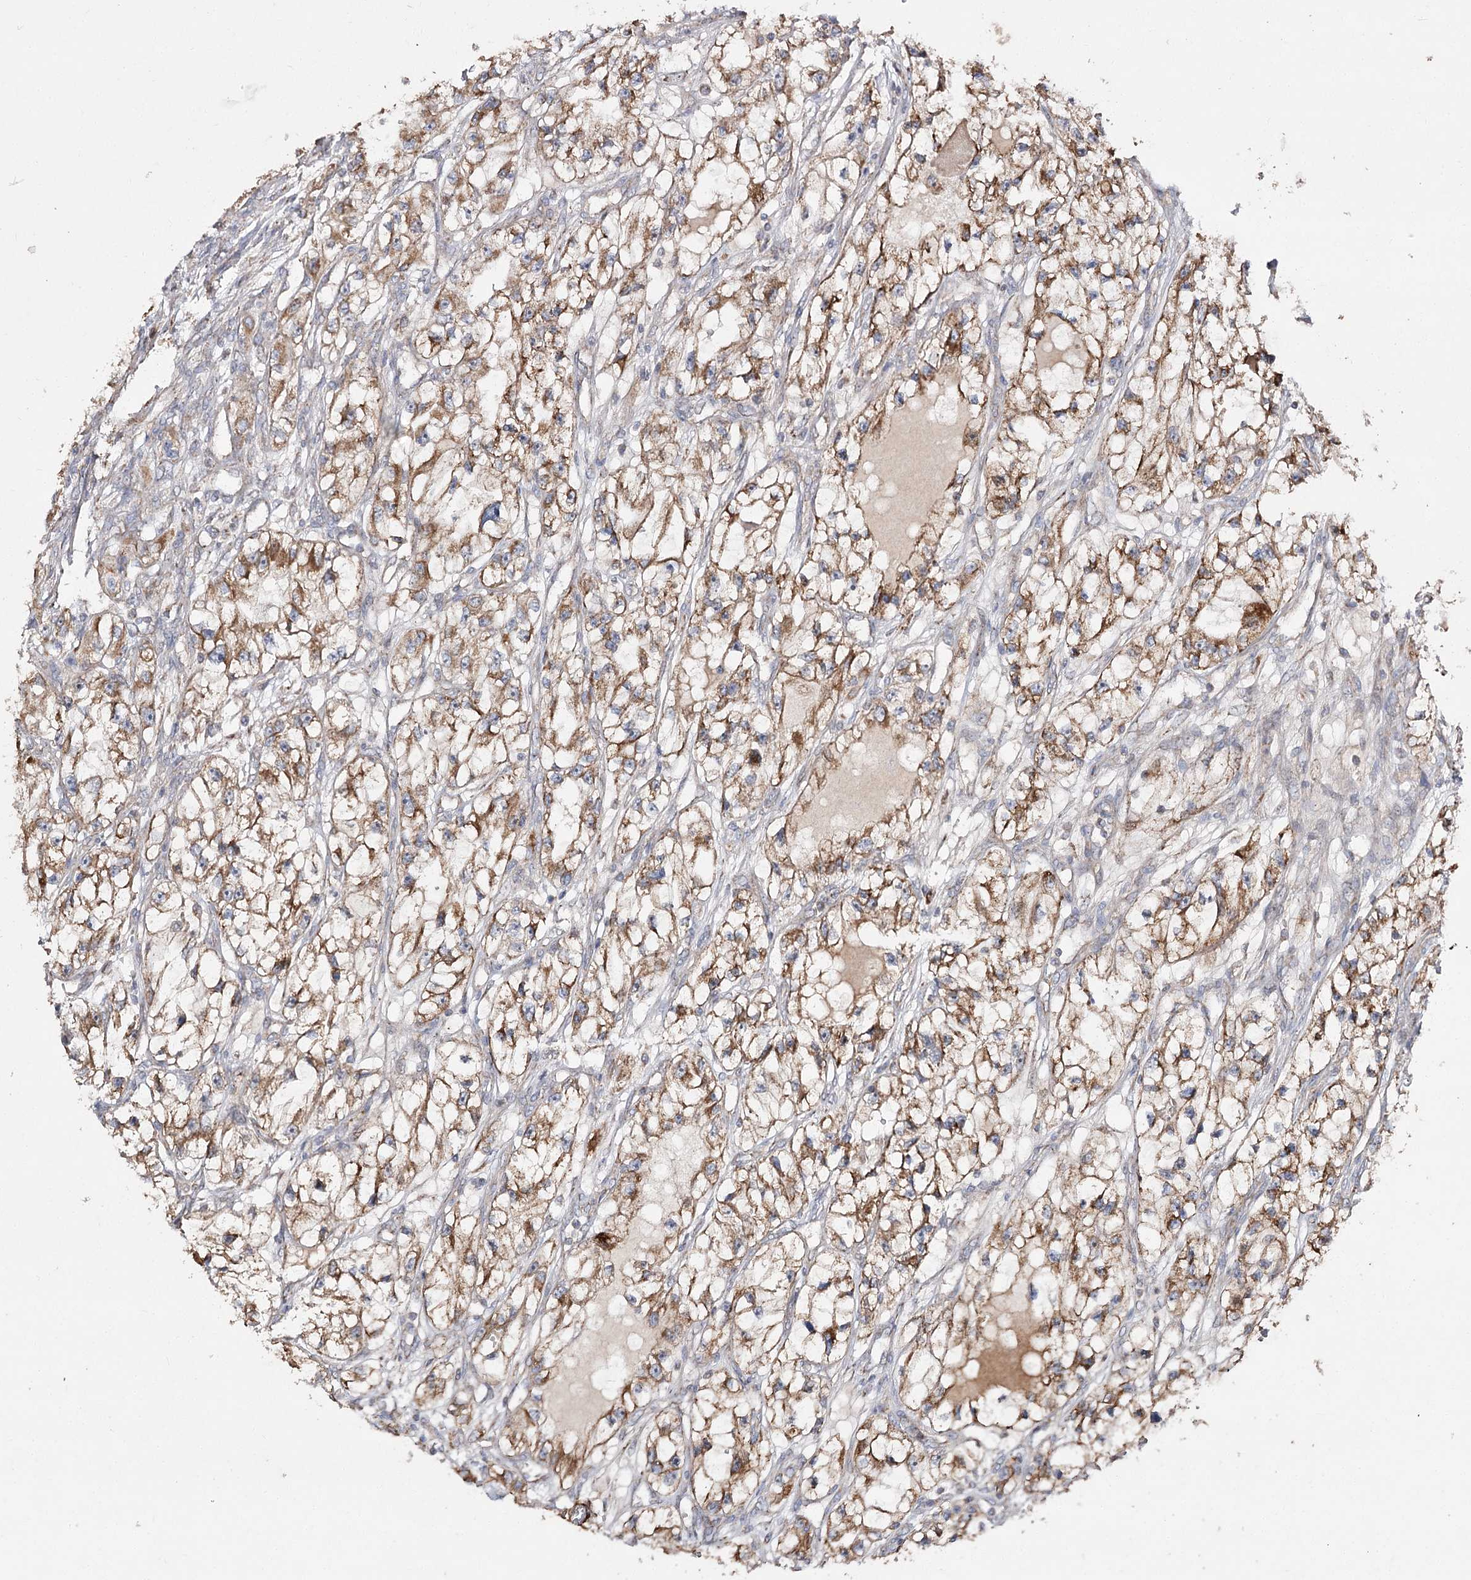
{"staining": {"intensity": "moderate", "quantity": ">75%", "location": "cytoplasmic/membranous"}, "tissue": "renal cancer", "cell_type": "Tumor cells", "image_type": "cancer", "snomed": [{"axis": "morphology", "description": "Adenocarcinoma, NOS"}, {"axis": "topography", "description": "Kidney"}], "caption": "Immunohistochemistry micrograph of renal cancer stained for a protein (brown), which demonstrates medium levels of moderate cytoplasmic/membranous staining in about >75% of tumor cells.", "gene": "NADK2", "patient": {"sex": "female", "age": 57}}